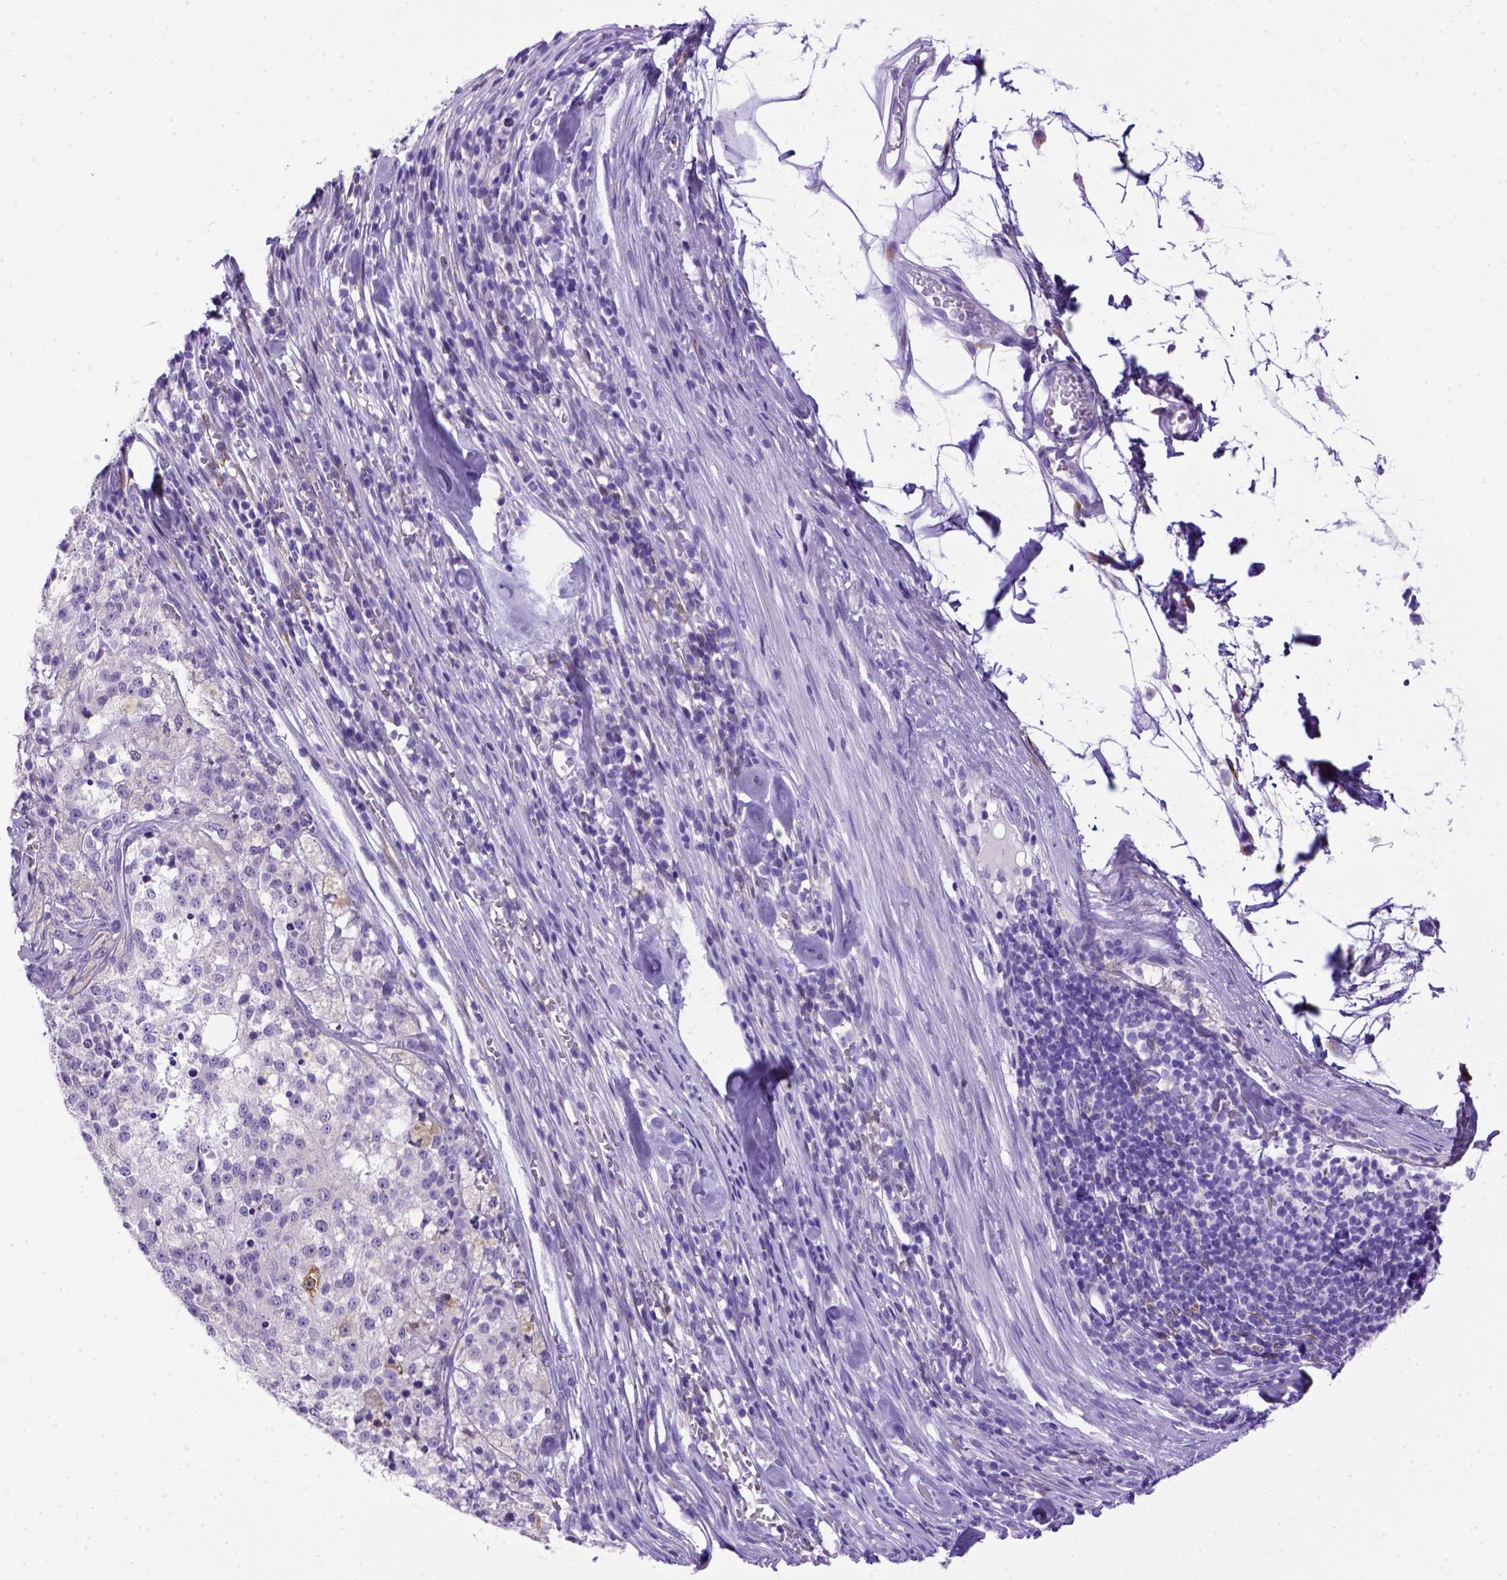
{"staining": {"intensity": "negative", "quantity": "none", "location": "none"}, "tissue": "melanoma", "cell_type": "Tumor cells", "image_type": "cancer", "snomed": [{"axis": "morphology", "description": "Malignant melanoma, Metastatic site"}, {"axis": "topography", "description": "Lymph node"}], "caption": "This micrograph is of melanoma stained with immunohistochemistry to label a protein in brown with the nuclei are counter-stained blue. There is no positivity in tumor cells.", "gene": "PTGES", "patient": {"sex": "female", "age": 64}}